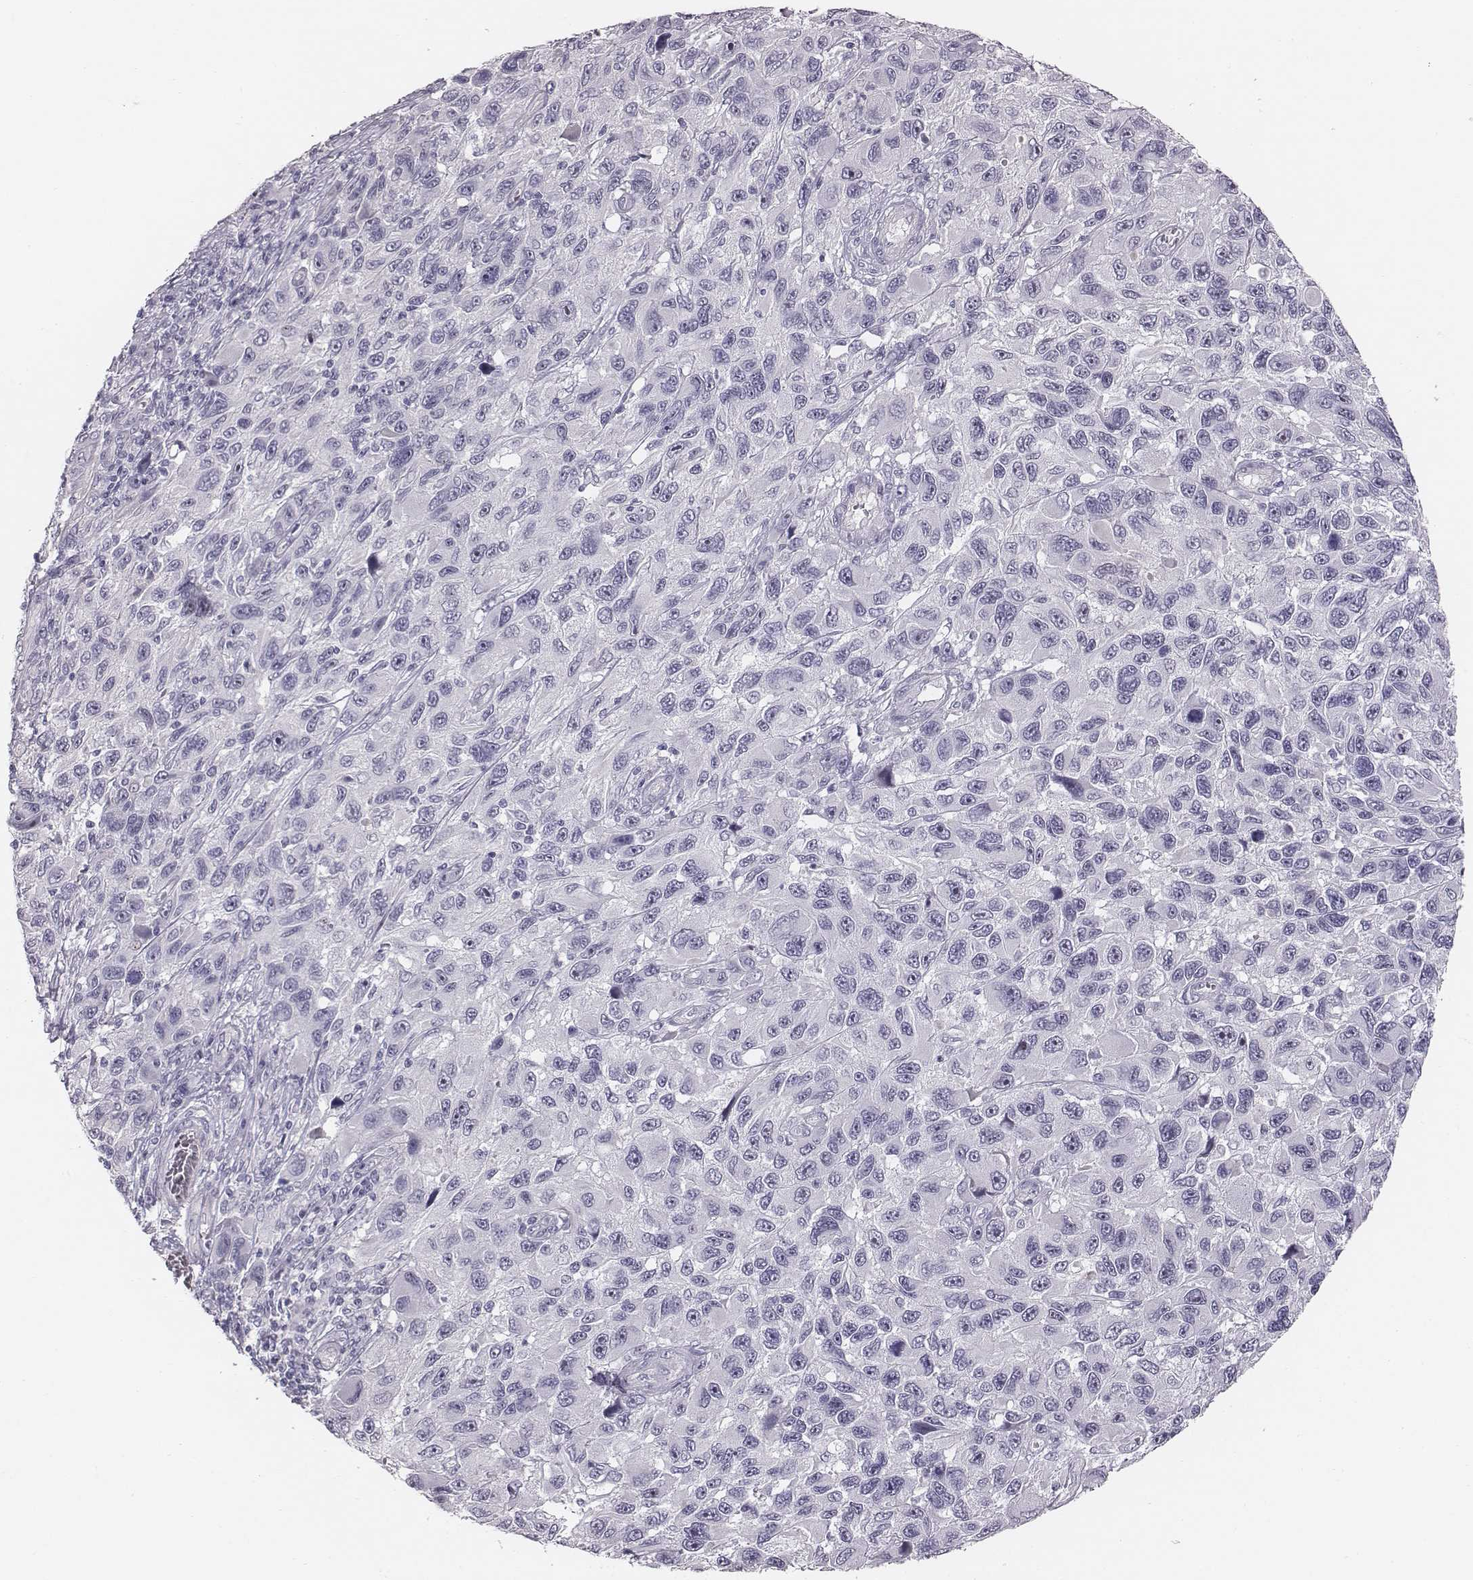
{"staining": {"intensity": "negative", "quantity": "none", "location": "none"}, "tissue": "melanoma", "cell_type": "Tumor cells", "image_type": "cancer", "snomed": [{"axis": "morphology", "description": "Malignant melanoma, NOS"}, {"axis": "topography", "description": "Skin"}], "caption": "The histopathology image exhibits no significant positivity in tumor cells of malignant melanoma.", "gene": "CACNG4", "patient": {"sex": "male", "age": 53}}